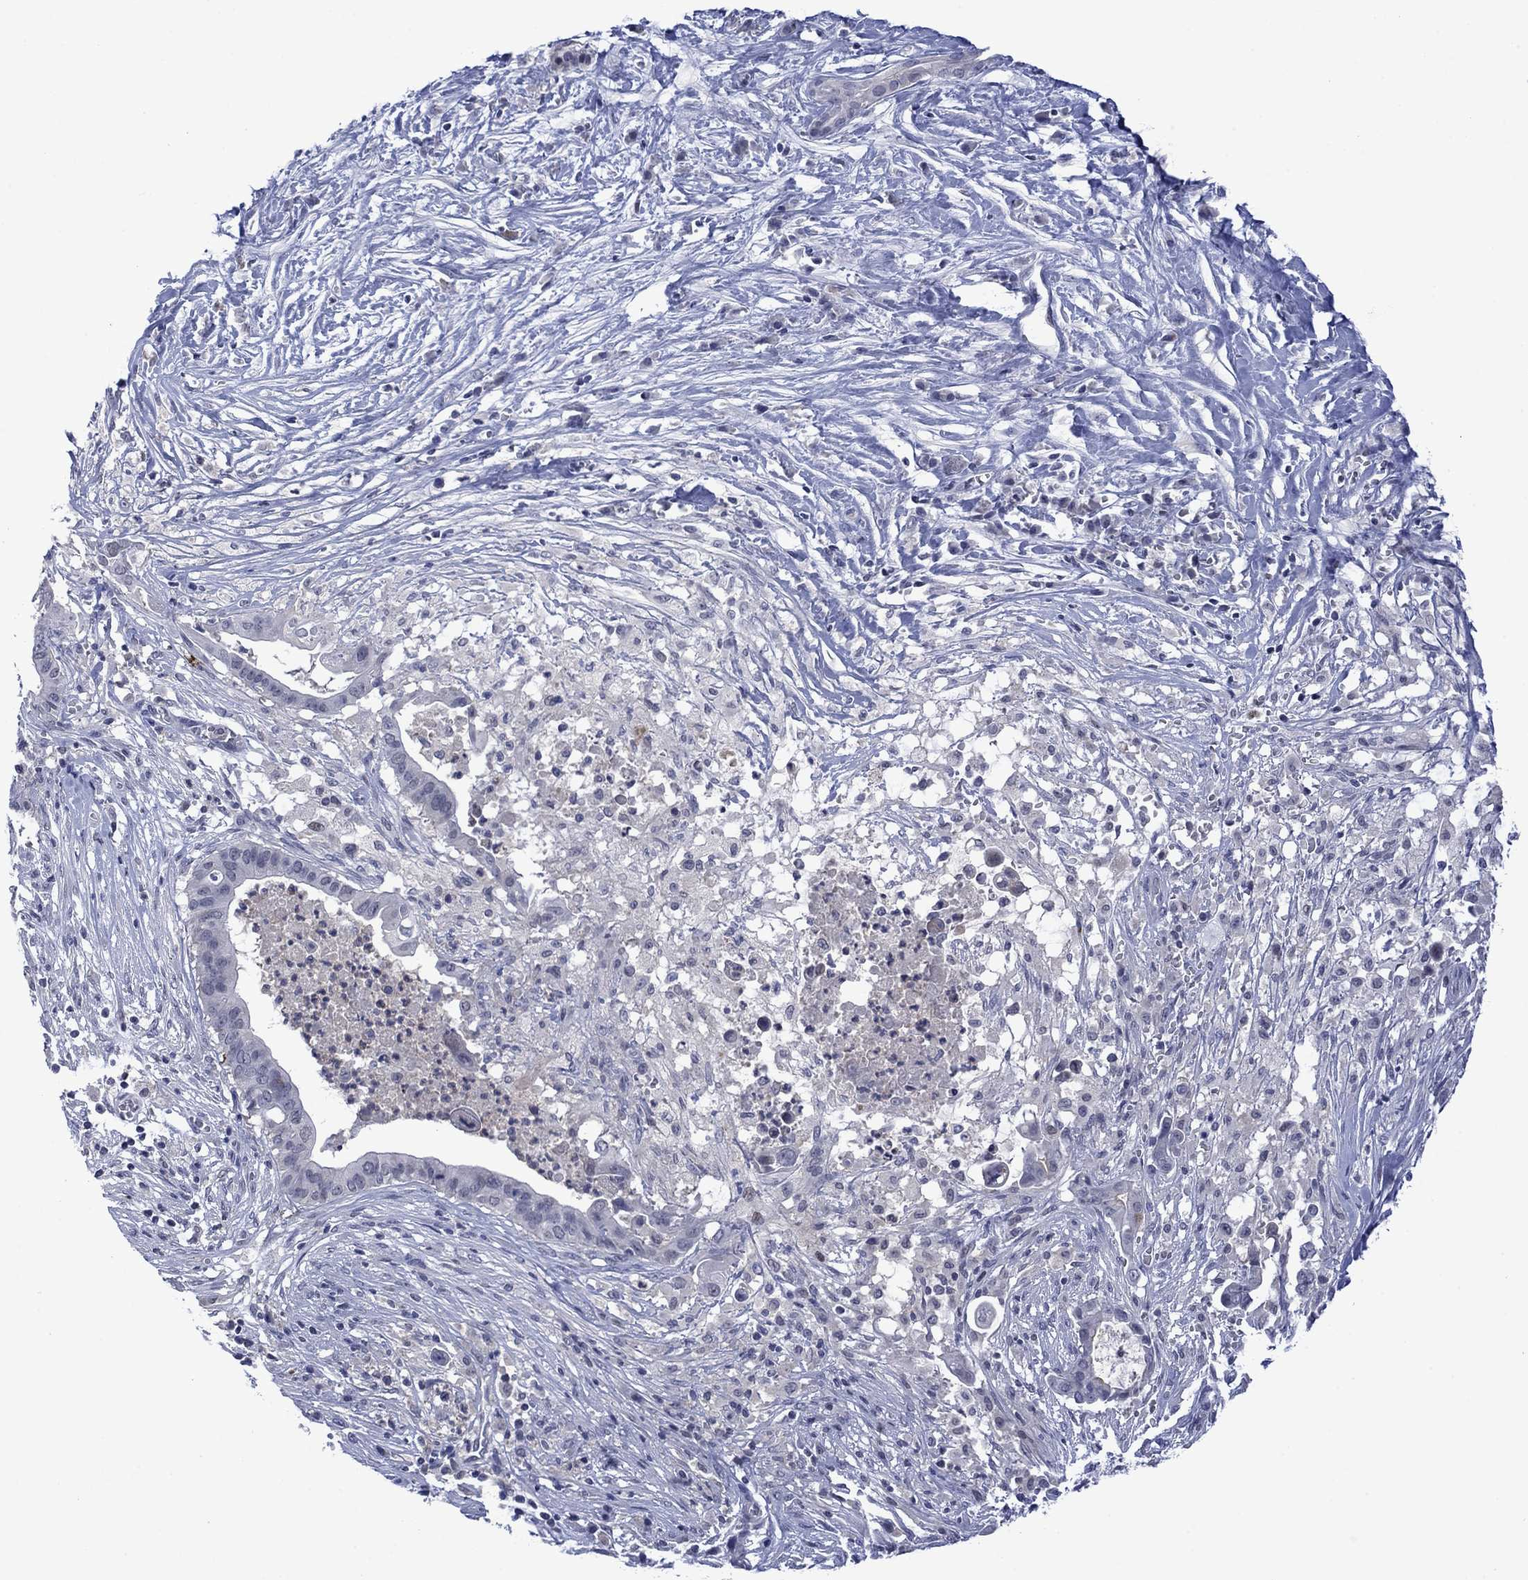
{"staining": {"intensity": "negative", "quantity": "none", "location": "none"}, "tissue": "pancreatic cancer", "cell_type": "Tumor cells", "image_type": "cancer", "snomed": [{"axis": "morphology", "description": "Adenocarcinoma, NOS"}, {"axis": "topography", "description": "Pancreas"}], "caption": "The immunohistochemistry micrograph has no significant expression in tumor cells of pancreatic cancer tissue.", "gene": "AGL", "patient": {"sex": "male", "age": 61}}